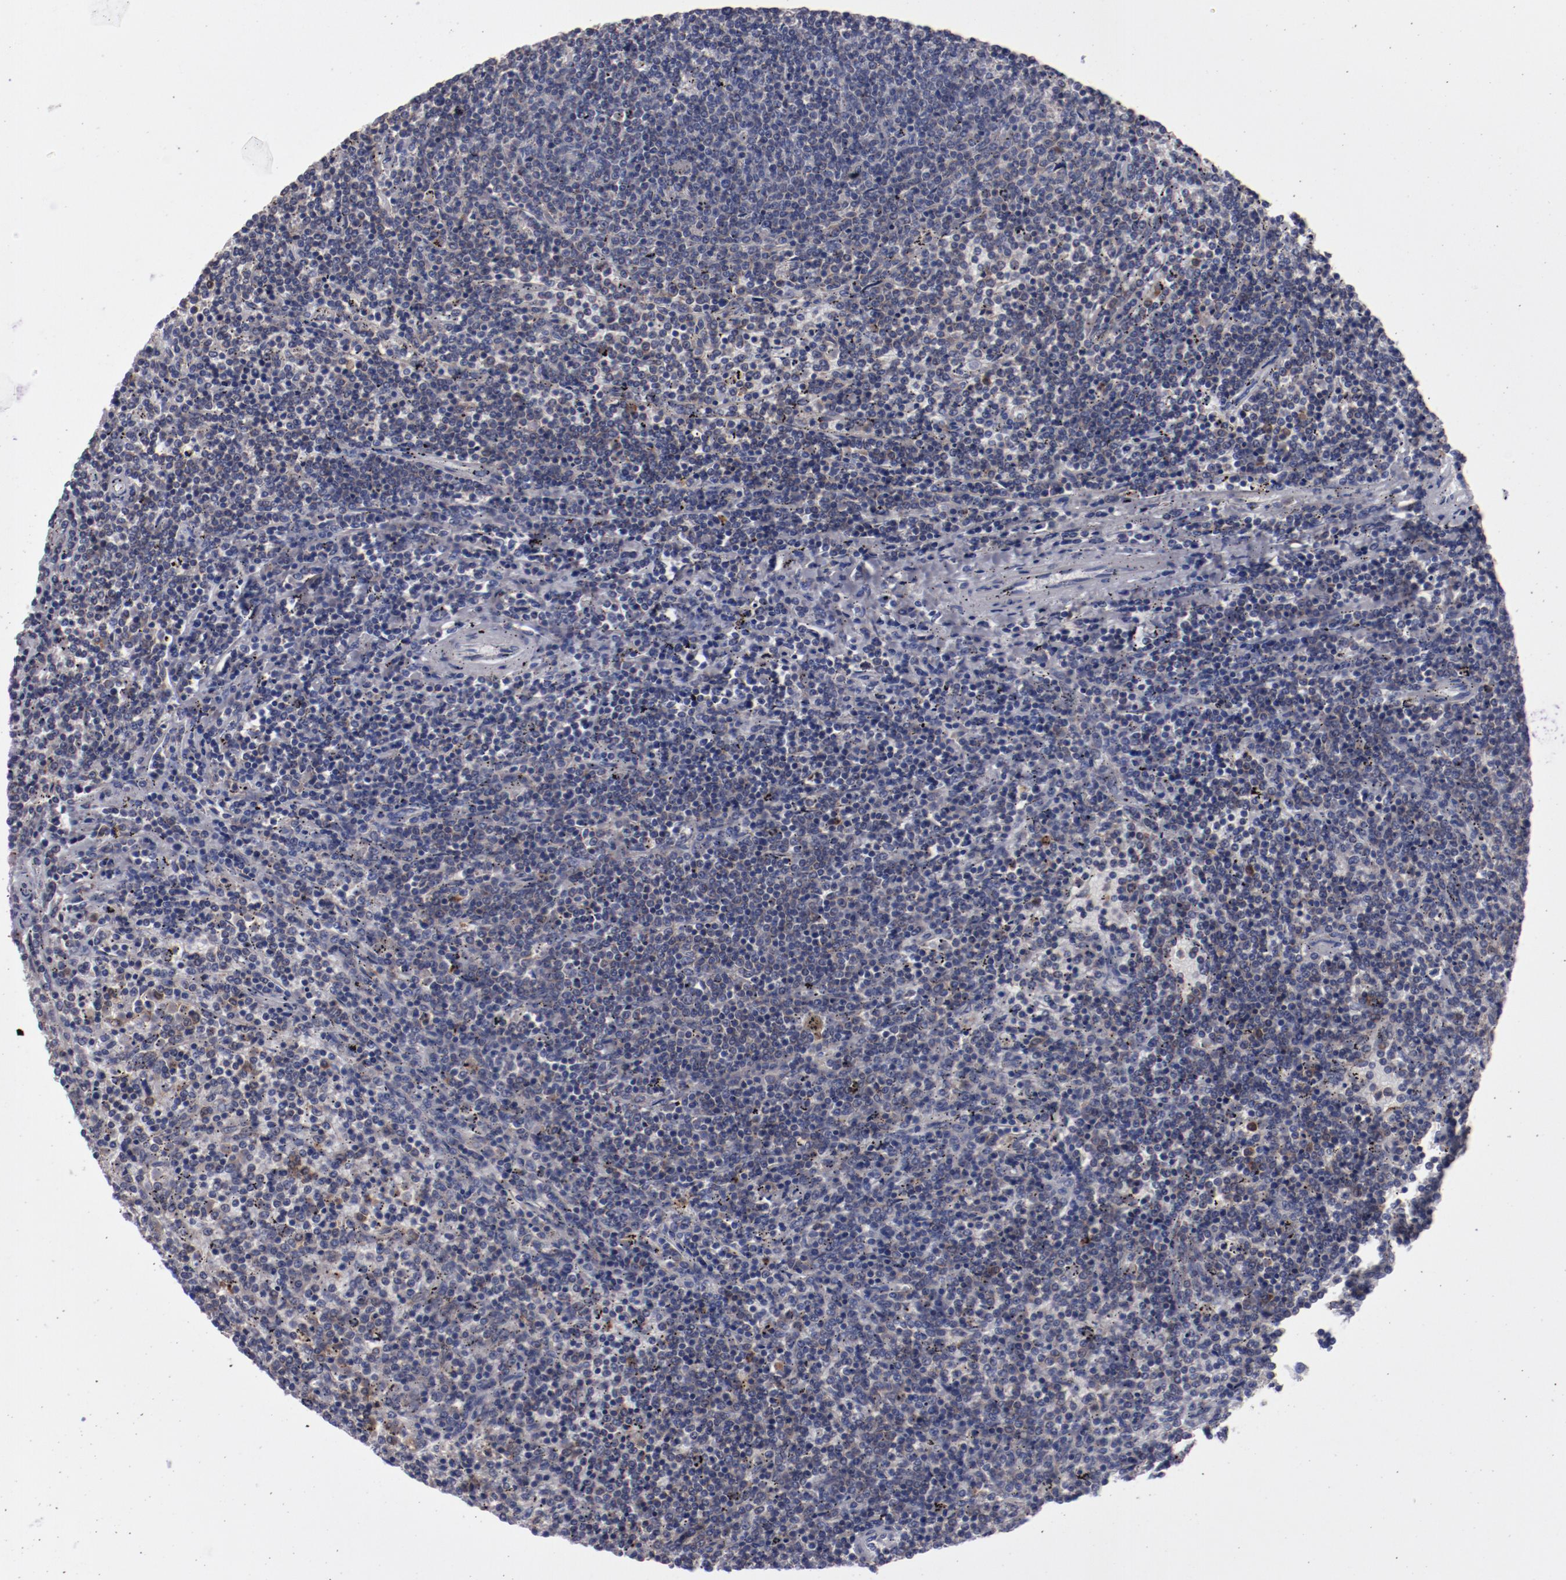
{"staining": {"intensity": "moderate", "quantity": "<25%", "location": "cytoplasmic/membranous"}, "tissue": "lymphoma", "cell_type": "Tumor cells", "image_type": "cancer", "snomed": [{"axis": "morphology", "description": "Malignant lymphoma, non-Hodgkin's type, Low grade"}, {"axis": "topography", "description": "Spleen"}], "caption": "Protein analysis of lymphoma tissue shows moderate cytoplasmic/membranous expression in about <25% of tumor cells.", "gene": "FGR", "patient": {"sex": "female", "age": 50}}